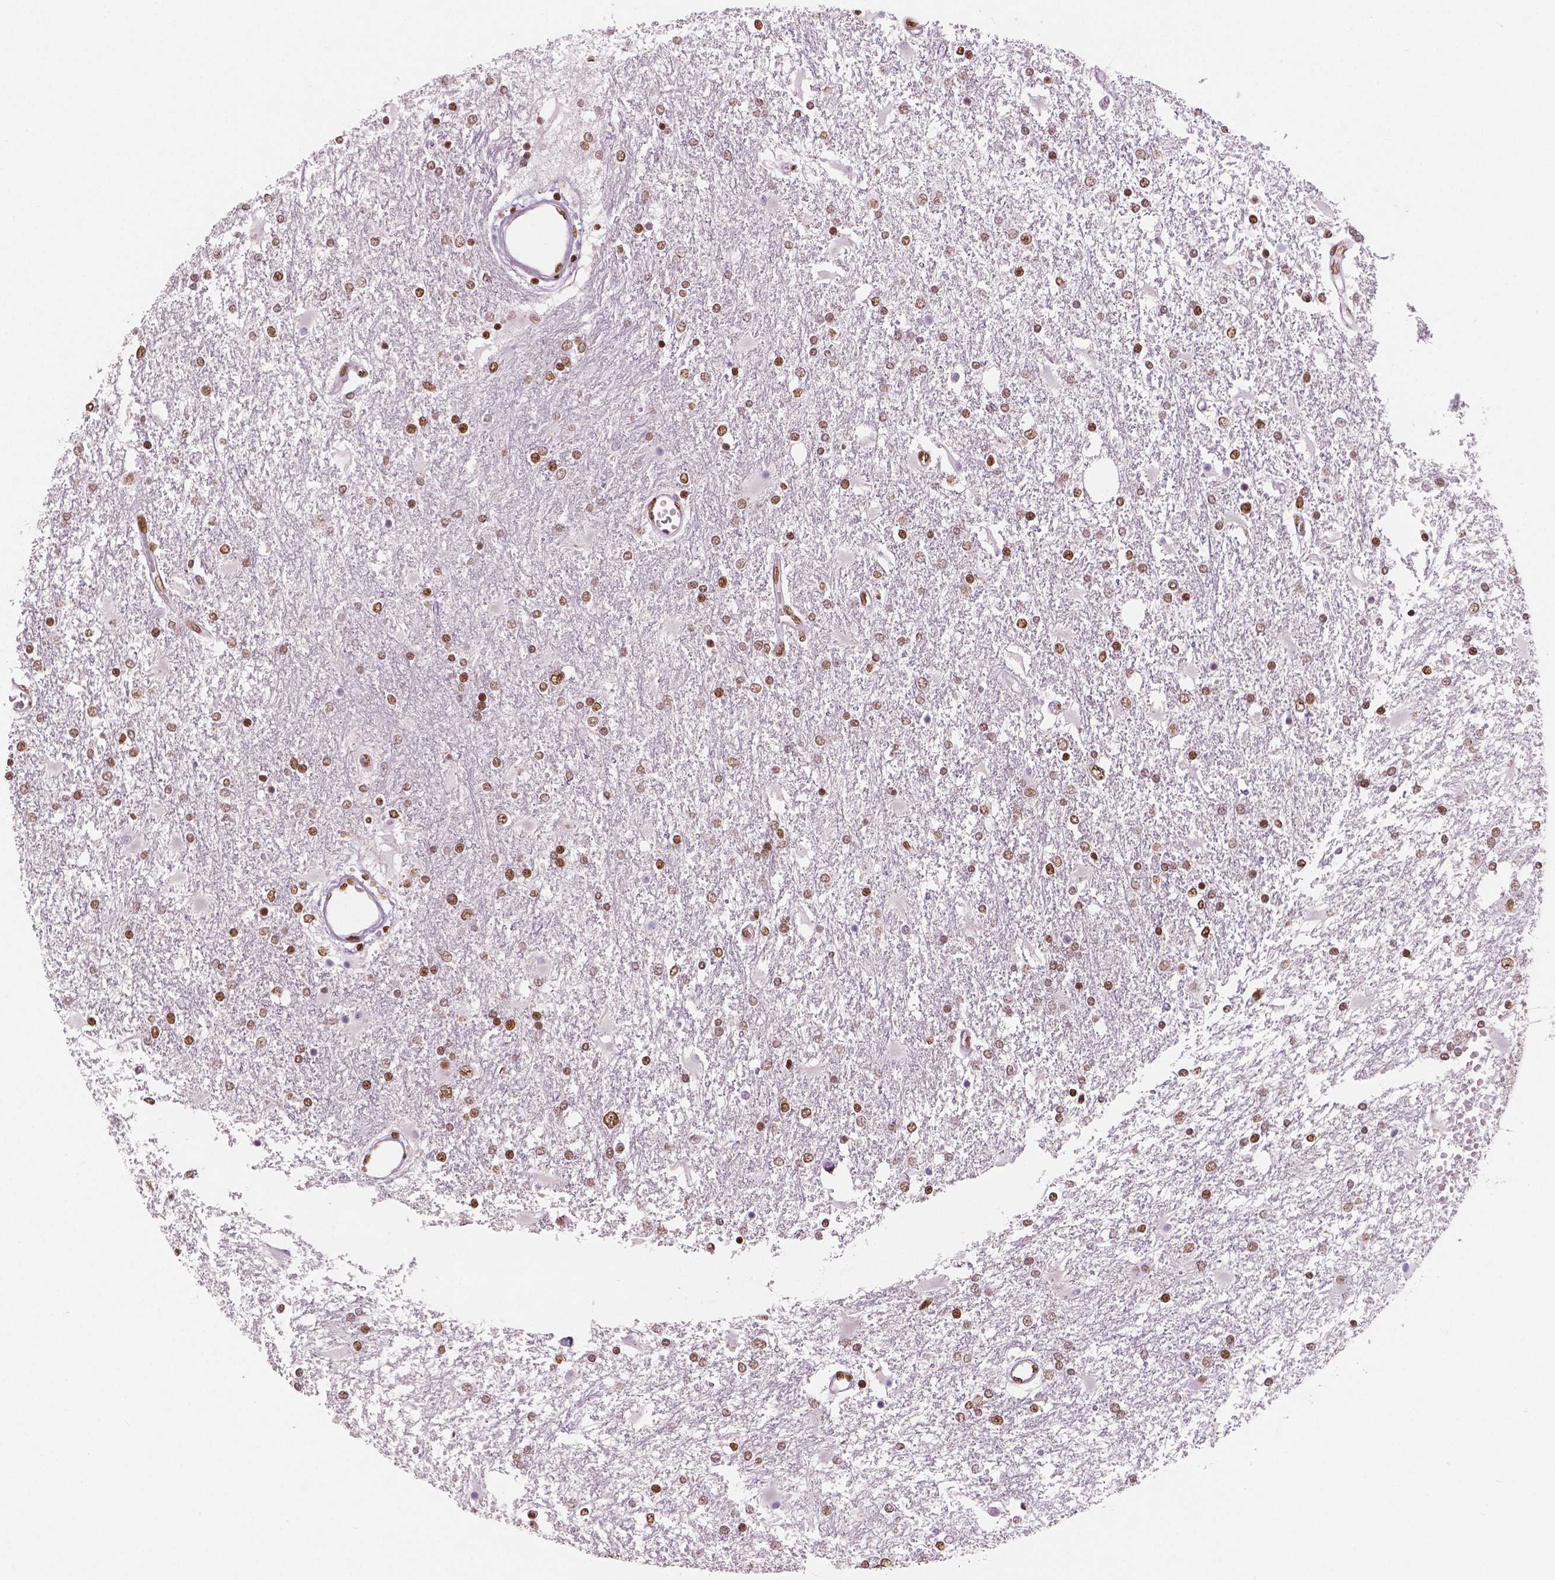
{"staining": {"intensity": "moderate", "quantity": ">75%", "location": "nuclear"}, "tissue": "glioma", "cell_type": "Tumor cells", "image_type": "cancer", "snomed": [{"axis": "morphology", "description": "Glioma, malignant, High grade"}, {"axis": "topography", "description": "Cerebral cortex"}], "caption": "DAB (3,3'-diaminobenzidine) immunohistochemical staining of human glioma reveals moderate nuclear protein expression in about >75% of tumor cells.", "gene": "BRD4", "patient": {"sex": "male", "age": 79}}